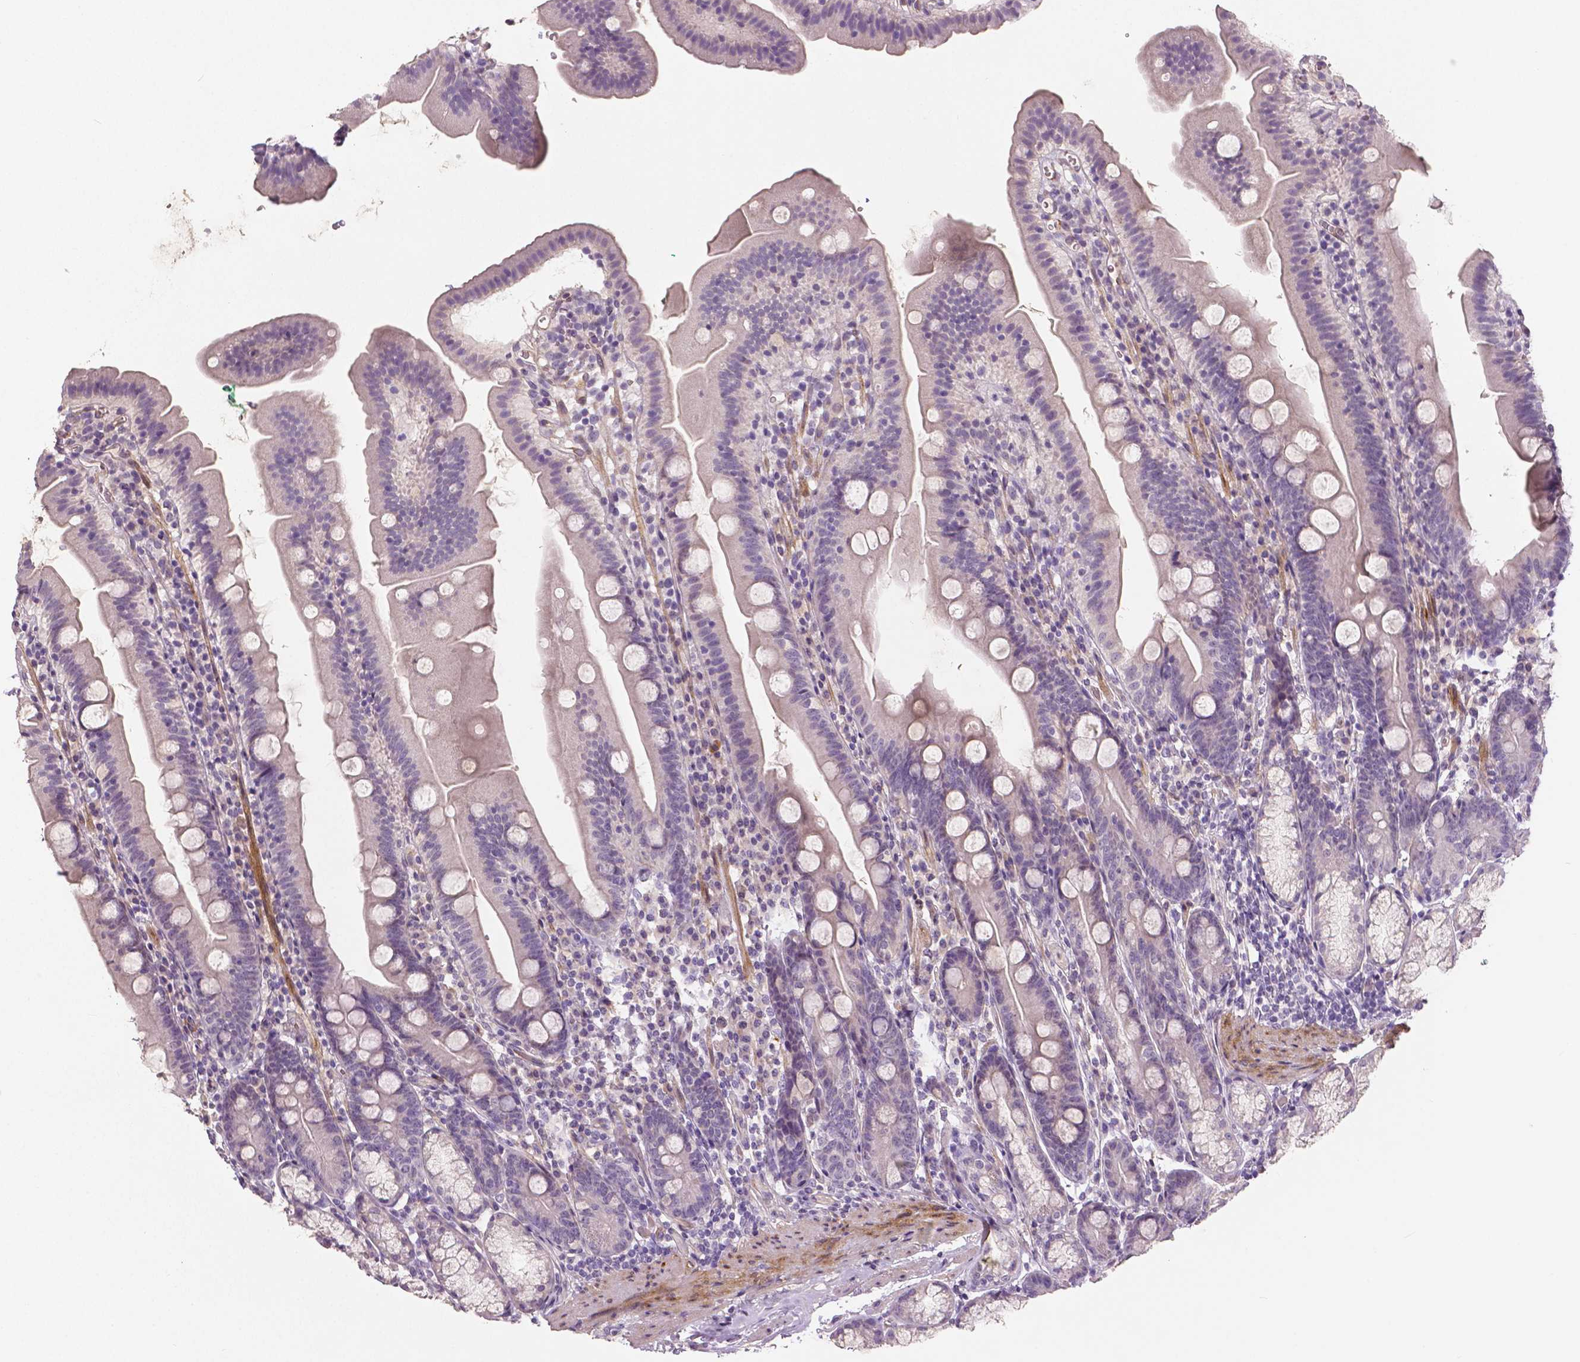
{"staining": {"intensity": "negative", "quantity": "none", "location": "none"}, "tissue": "duodenum", "cell_type": "Glandular cells", "image_type": "normal", "snomed": [{"axis": "morphology", "description": "Normal tissue, NOS"}, {"axis": "topography", "description": "Duodenum"}], "caption": "Immunohistochemistry (IHC) micrograph of benign duodenum: duodenum stained with DAB shows no significant protein positivity in glandular cells.", "gene": "FLT1", "patient": {"sex": "female", "age": 67}}